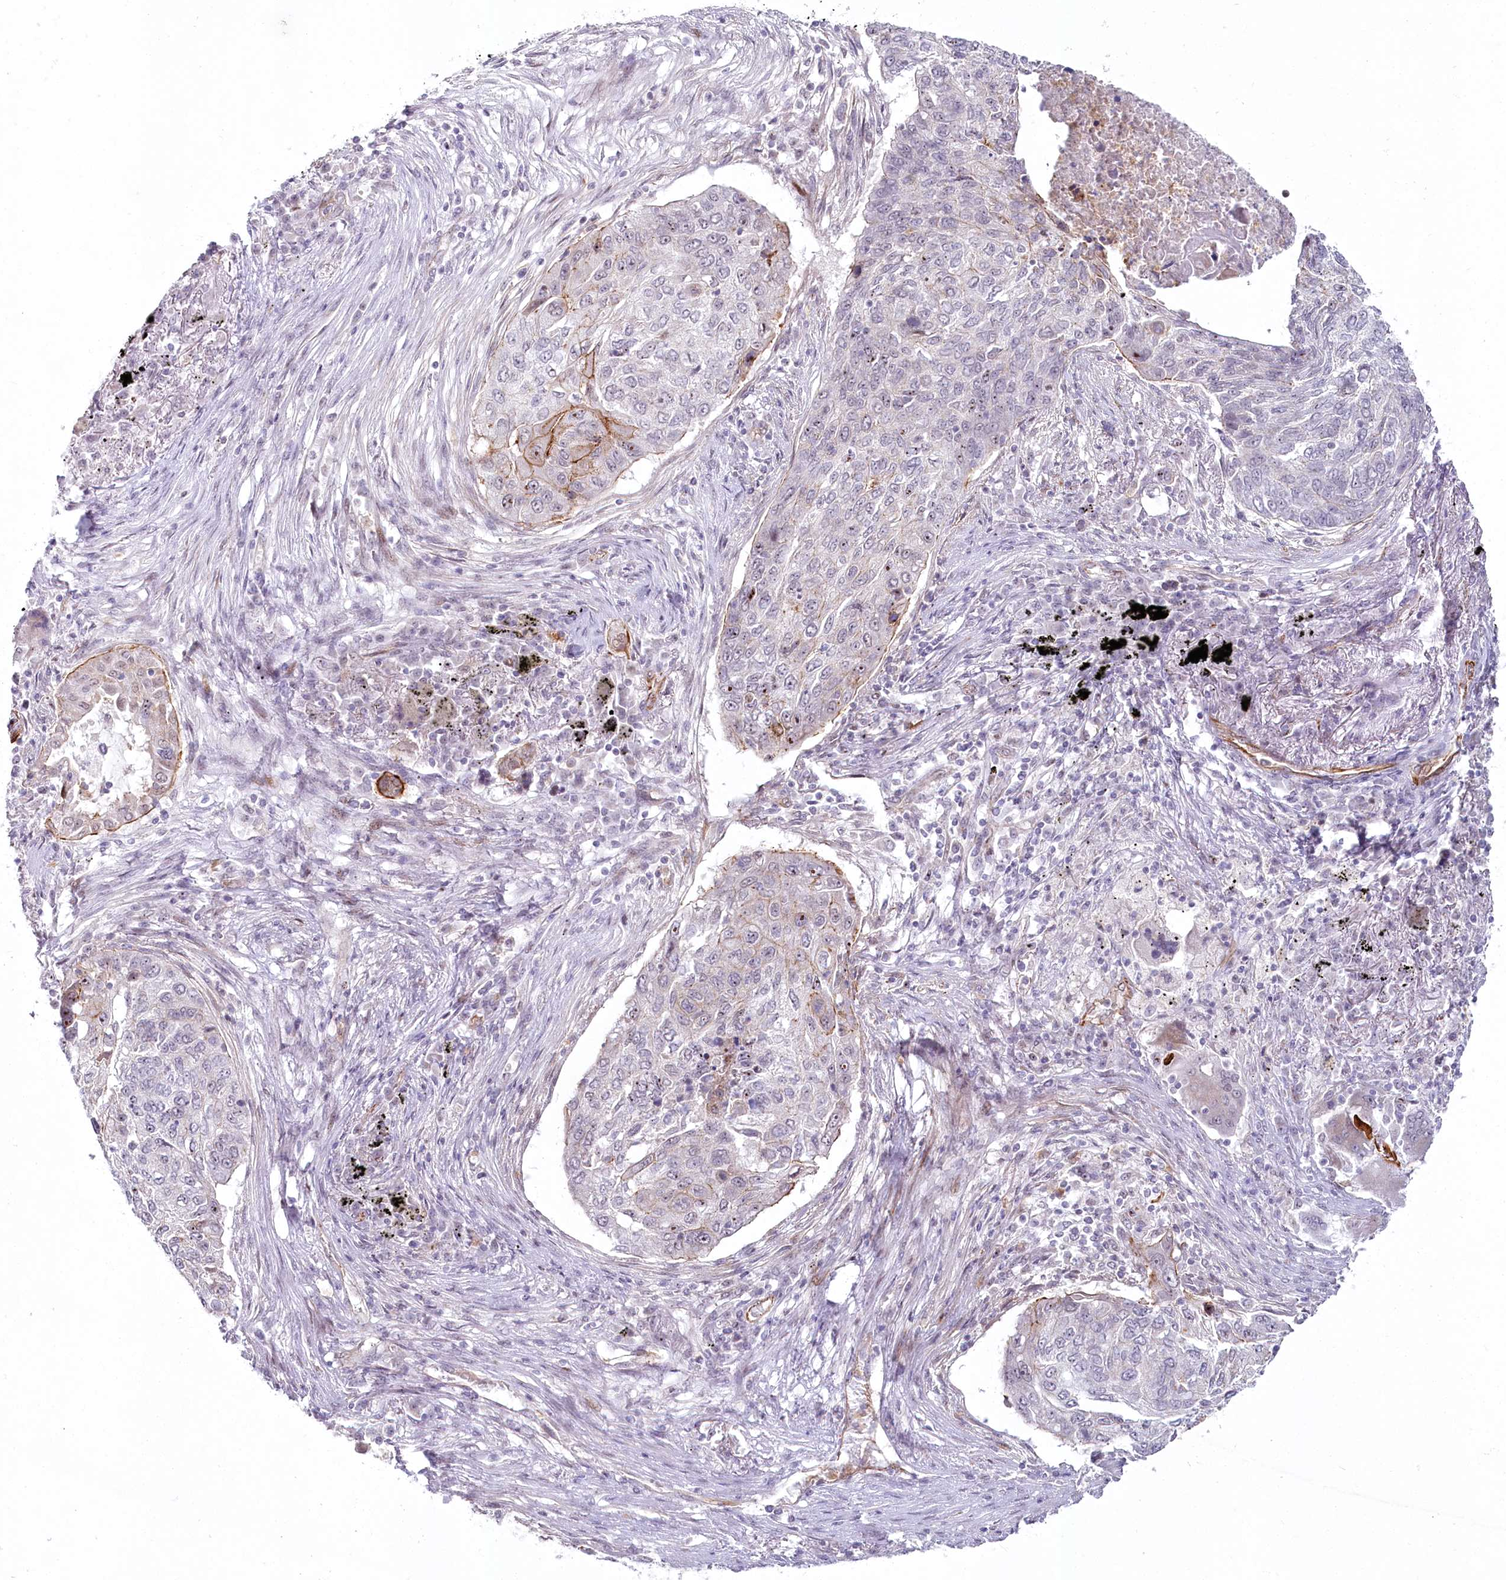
{"staining": {"intensity": "moderate", "quantity": "<25%", "location": "cytoplasmic/membranous,nuclear"}, "tissue": "lung cancer", "cell_type": "Tumor cells", "image_type": "cancer", "snomed": [{"axis": "morphology", "description": "Squamous cell carcinoma, NOS"}, {"axis": "topography", "description": "Lung"}], "caption": "Human lung cancer stained with a brown dye shows moderate cytoplasmic/membranous and nuclear positive positivity in about <25% of tumor cells.", "gene": "ABHD8", "patient": {"sex": "female", "age": 63}}